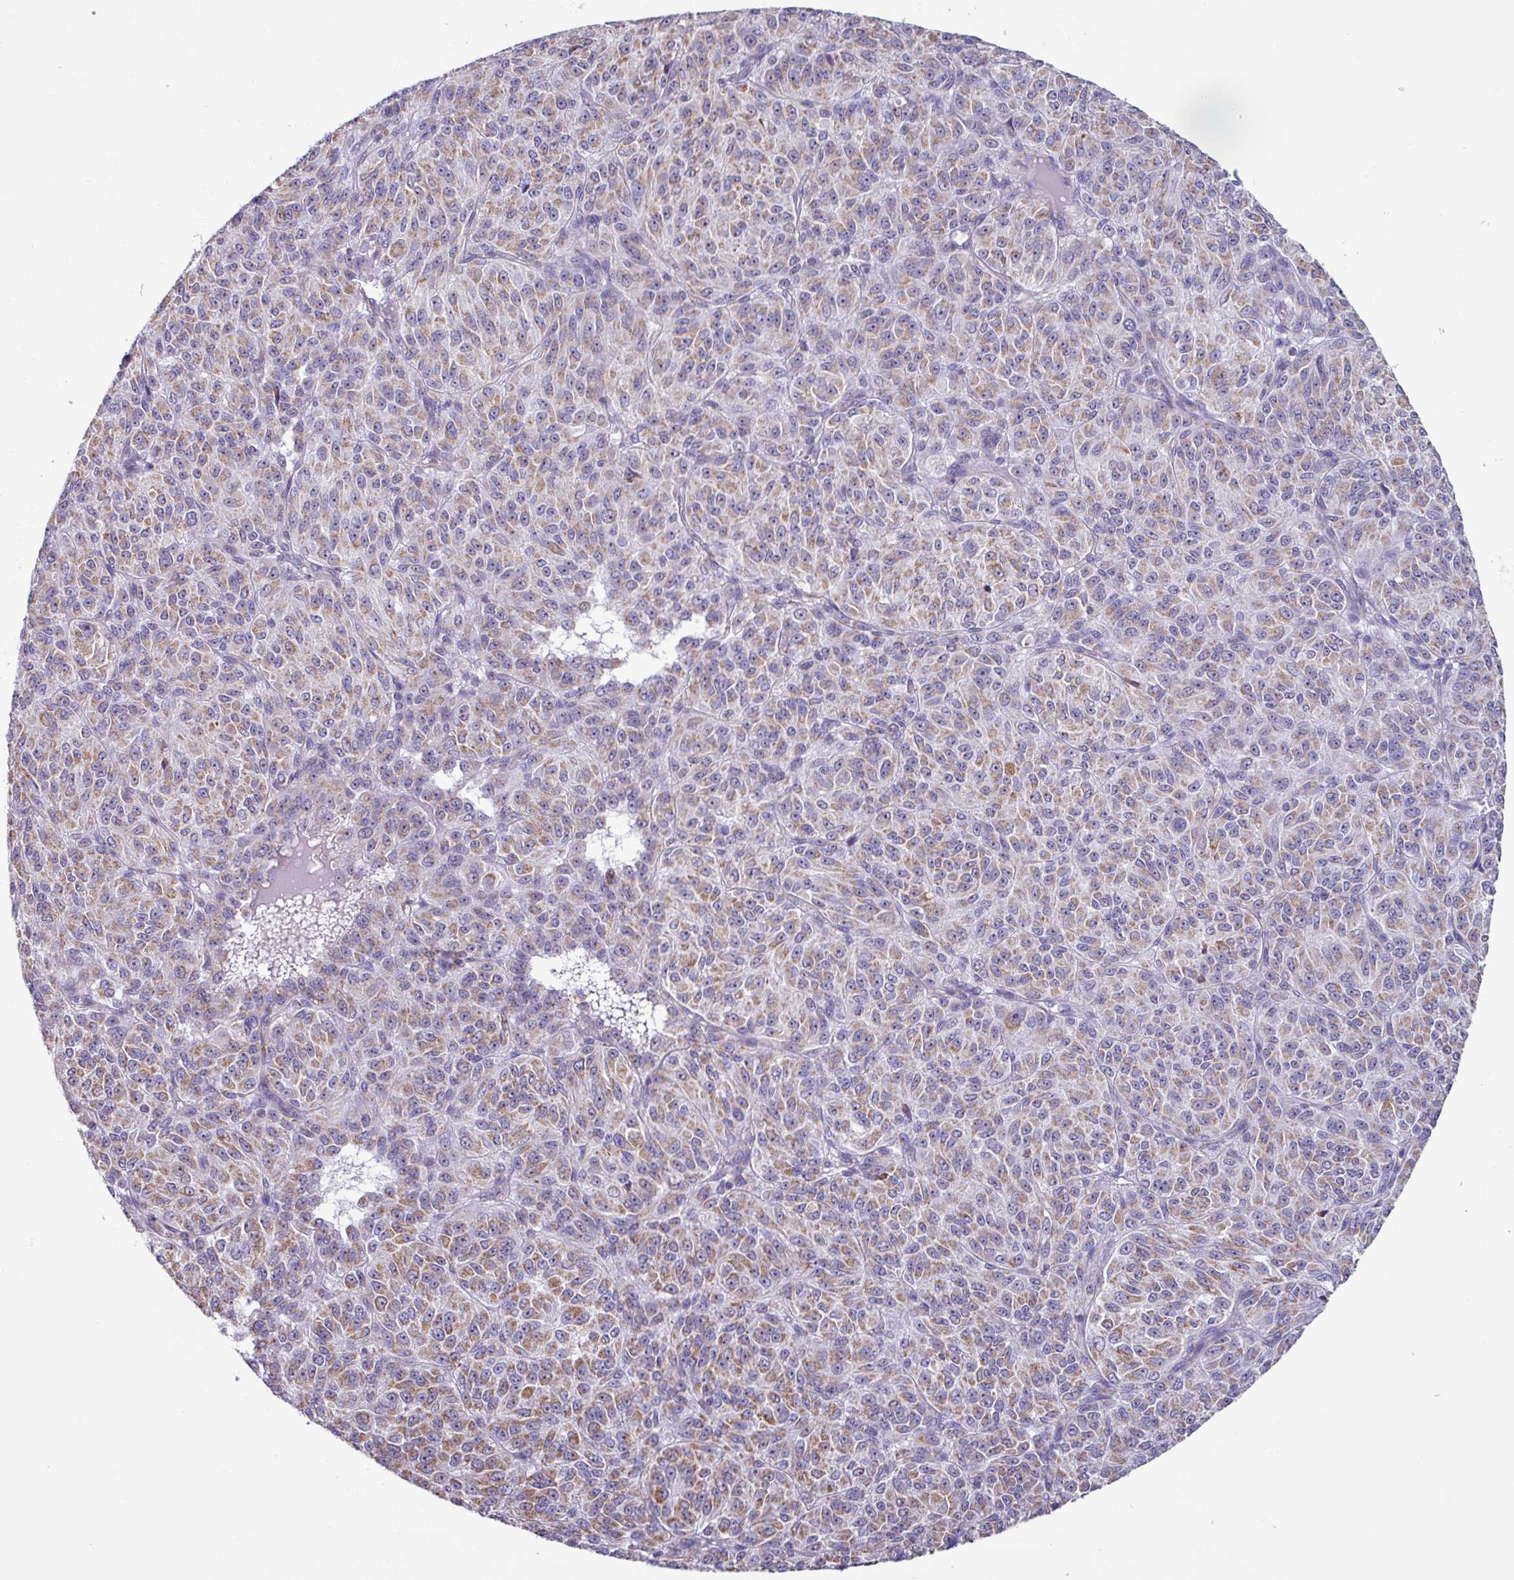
{"staining": {"intensity": "weak", "quantity": ">75%", "location": "cytoplasmic/membranous"}, "tissue": "melanoma", "cell_type": "Tumor cells", "image_type": "cancer", "snomed": [{"axis": "morphology", "description": "Malignant melanoma, Metastatic site"}, {"axis": "topography", "description": "Brain"}], "caption": "Melanoma tissue reveals weak cytoplasmic/membranous staining in about >75% of tumor cells, visualized by immunohistochemistry.", "gene": "MT-ND4", "patient": {"sex": "female", "age": 56}}